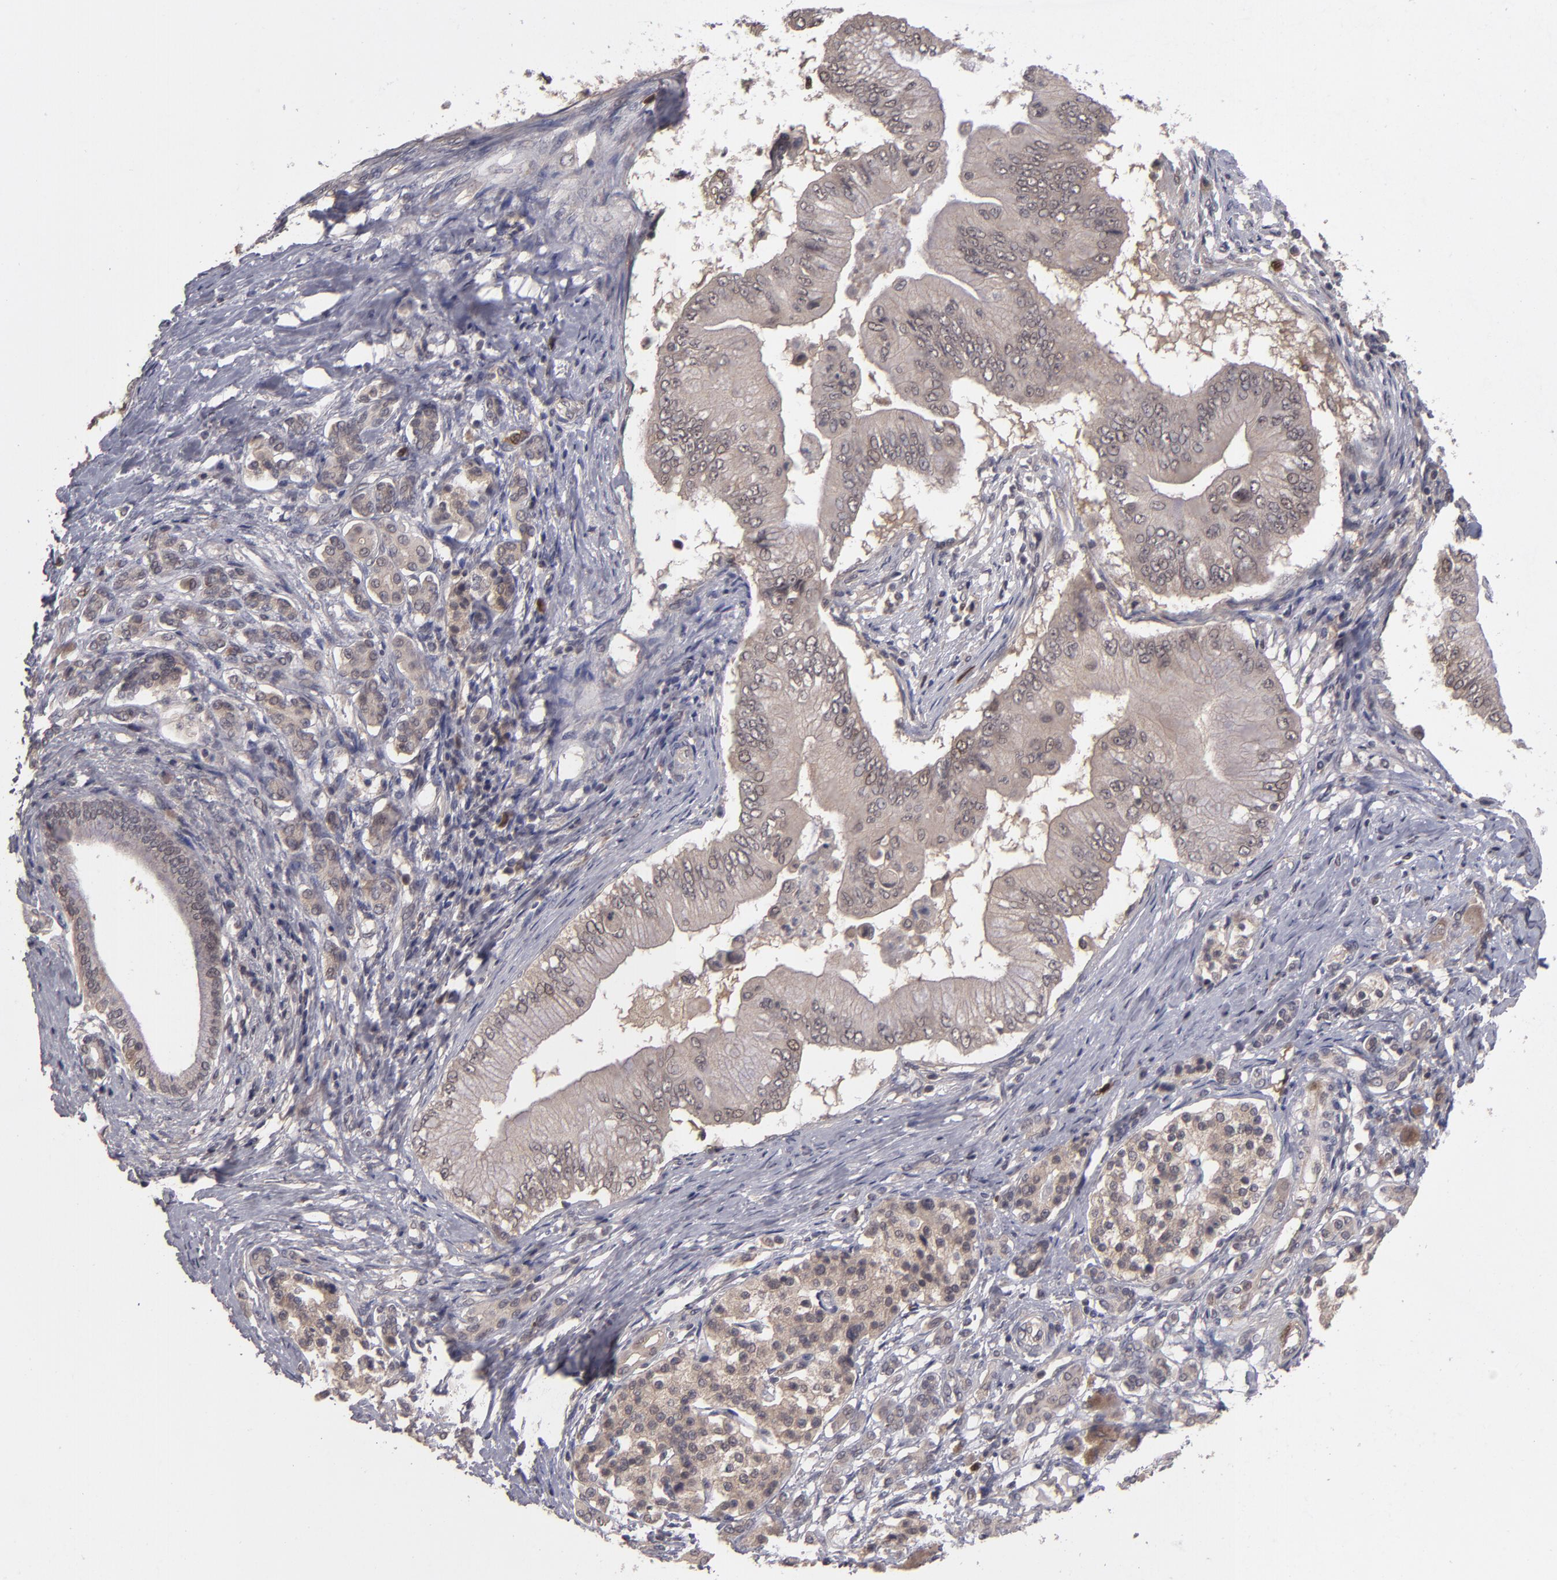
{"staining": {"intensity": "moderate", "quantity": ">75%", "location": "cytoplasmic/membranous"}, "tissue": "pancreatic cancer", "cell_type": "Tumor cells", "image_type": "cancer", "snomed": [{"axis": "morphology", "description": "Adenocarcinoma, NOS"}, {"axis": "topography", "description": "Pancreas"}], "caption": "Moderate cytoplasmic/membranous positivity is seen in about >75% of tumor cells in pancreatic cancer.", "gene": "TYMS", "patient": {"sex": "male", "age": 62}}